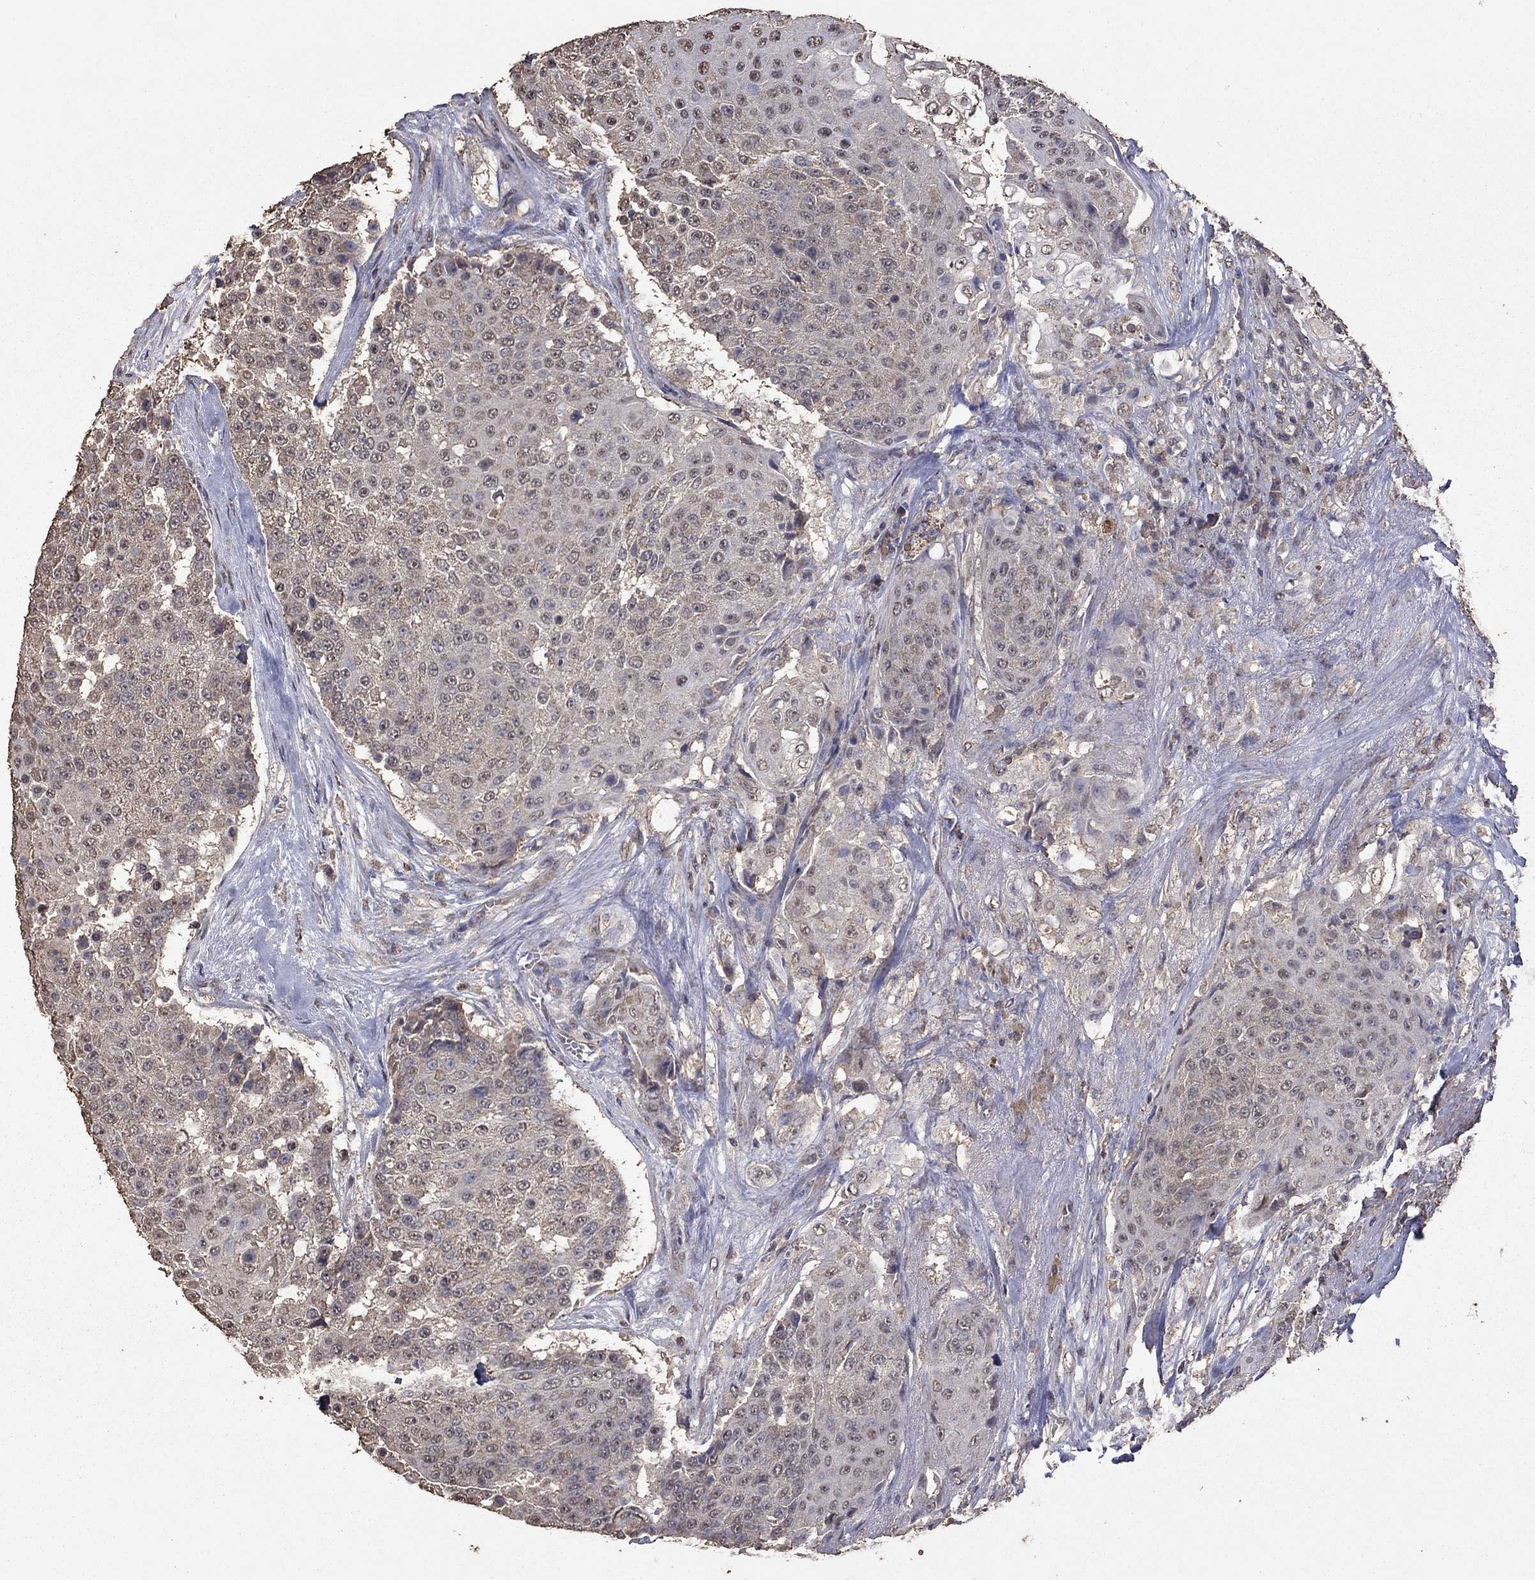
{"staining": {"intensity": "negative", "quantity": "none", "location": "none"}, "tissue": "urothelial cancer", "cell_type": "Tumor cells", "image_type": "cancer", "snomed": [{"axis": "morphology", "description": "Urothelial carcinoma, High grade"}, {"axis": "topography", "description": "Urinary bladder"}], "caption": "DAB immunohistochemical staining of urothelial cancer reveals no significant expression in tumor cells. The staining was performed using DAB (3,3'-diaminobenzidine) to visualize the protein expression in brown, while the nuclei were stained in blue with hematoxylin (Magnification: 20x).", "gene": "SERPINA5", "patient": {"sex": "female", "age": 63}}